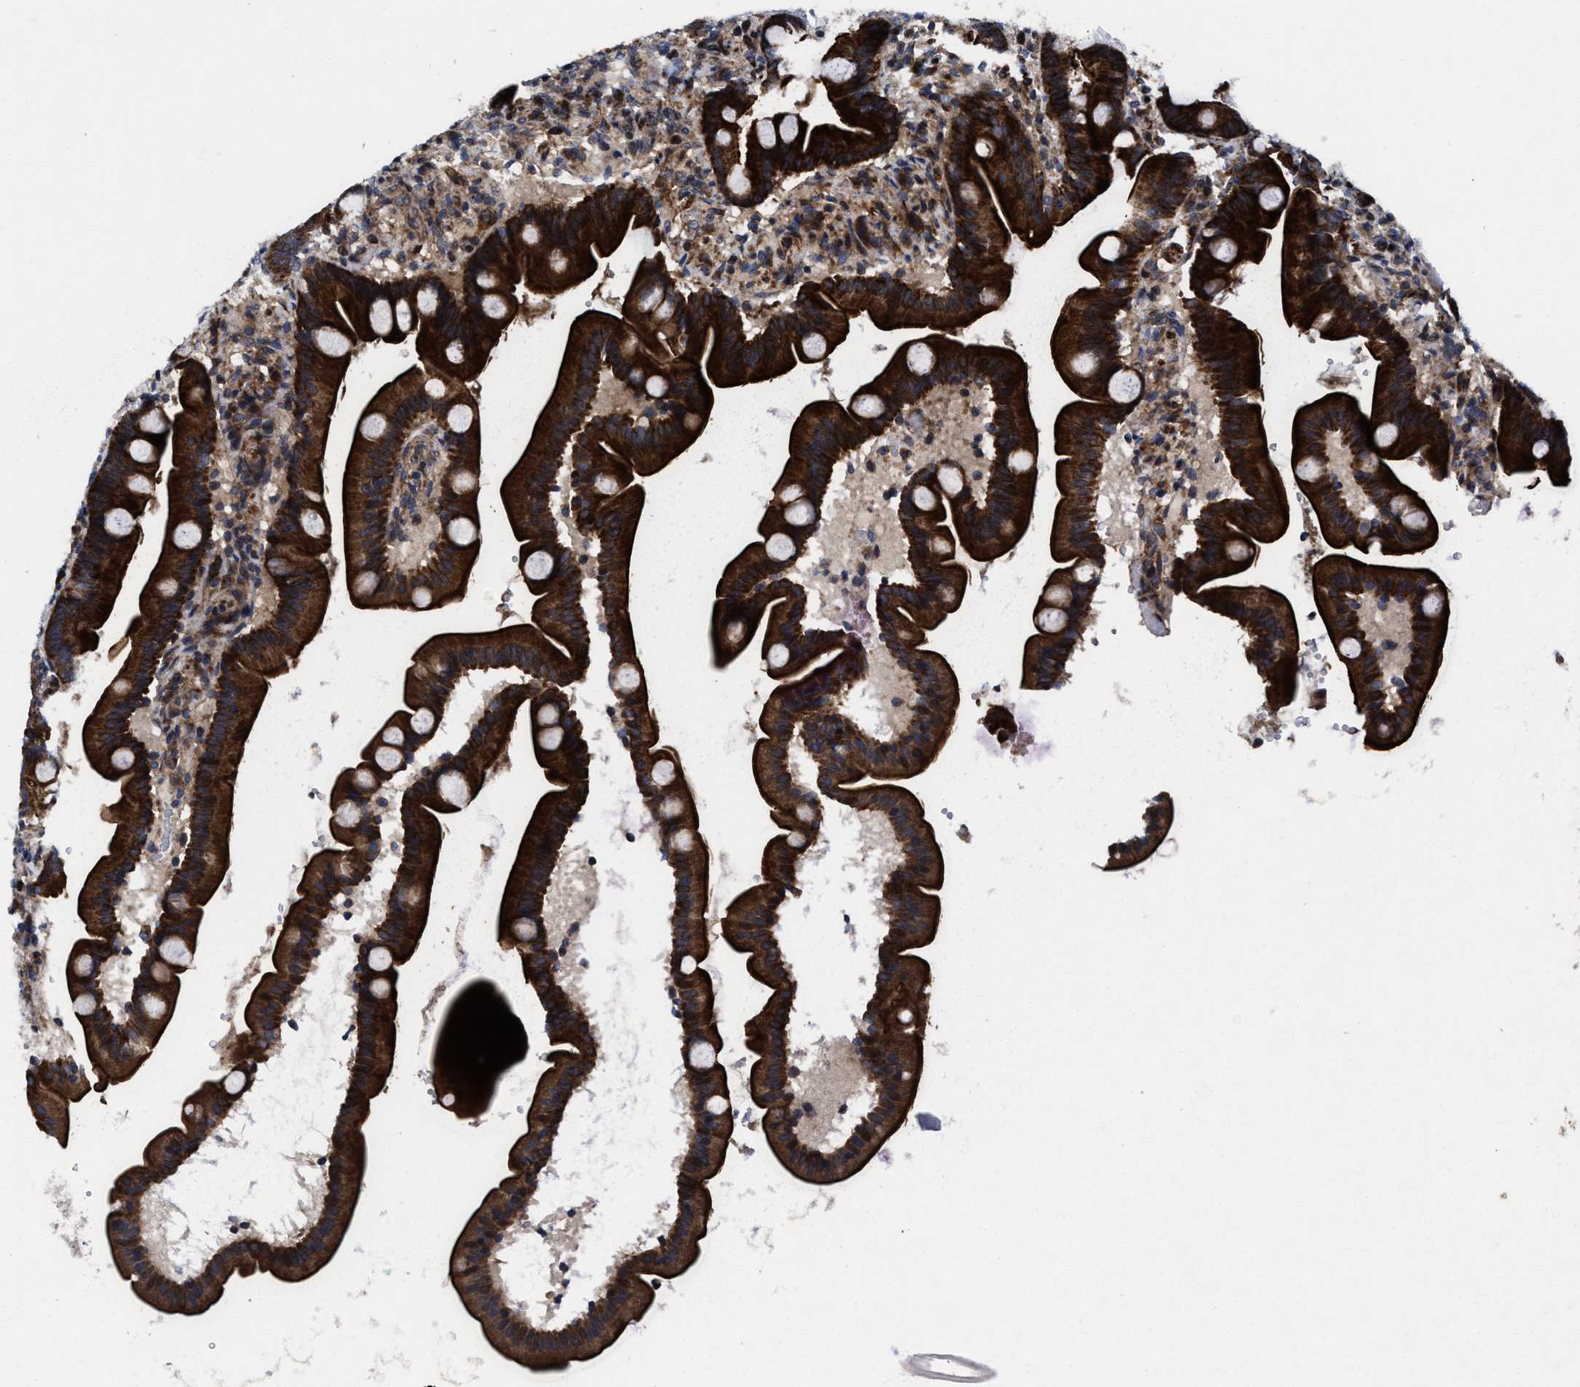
{"staining": {"intensity": "strong", "quantity": ">75%", "location": "cytoplasmic/membranous"}, "tissue": "duodenum", "cell_type": "Glandular cells", "image_type": "normal", "snomed": [{"axis": "morphology", "description": "Normal tissue, NOS"}, {"axis": "topography", "description": "Duodenum"}], "caption": "Immunohistochemical staining of unremarkable human duodenum exhibits strong cytoplasmic/membranous protein positivity in approximately >75% of glandular cells.", "gene": "MRPL50", "patient": {"sex": "male", "age": 54}}